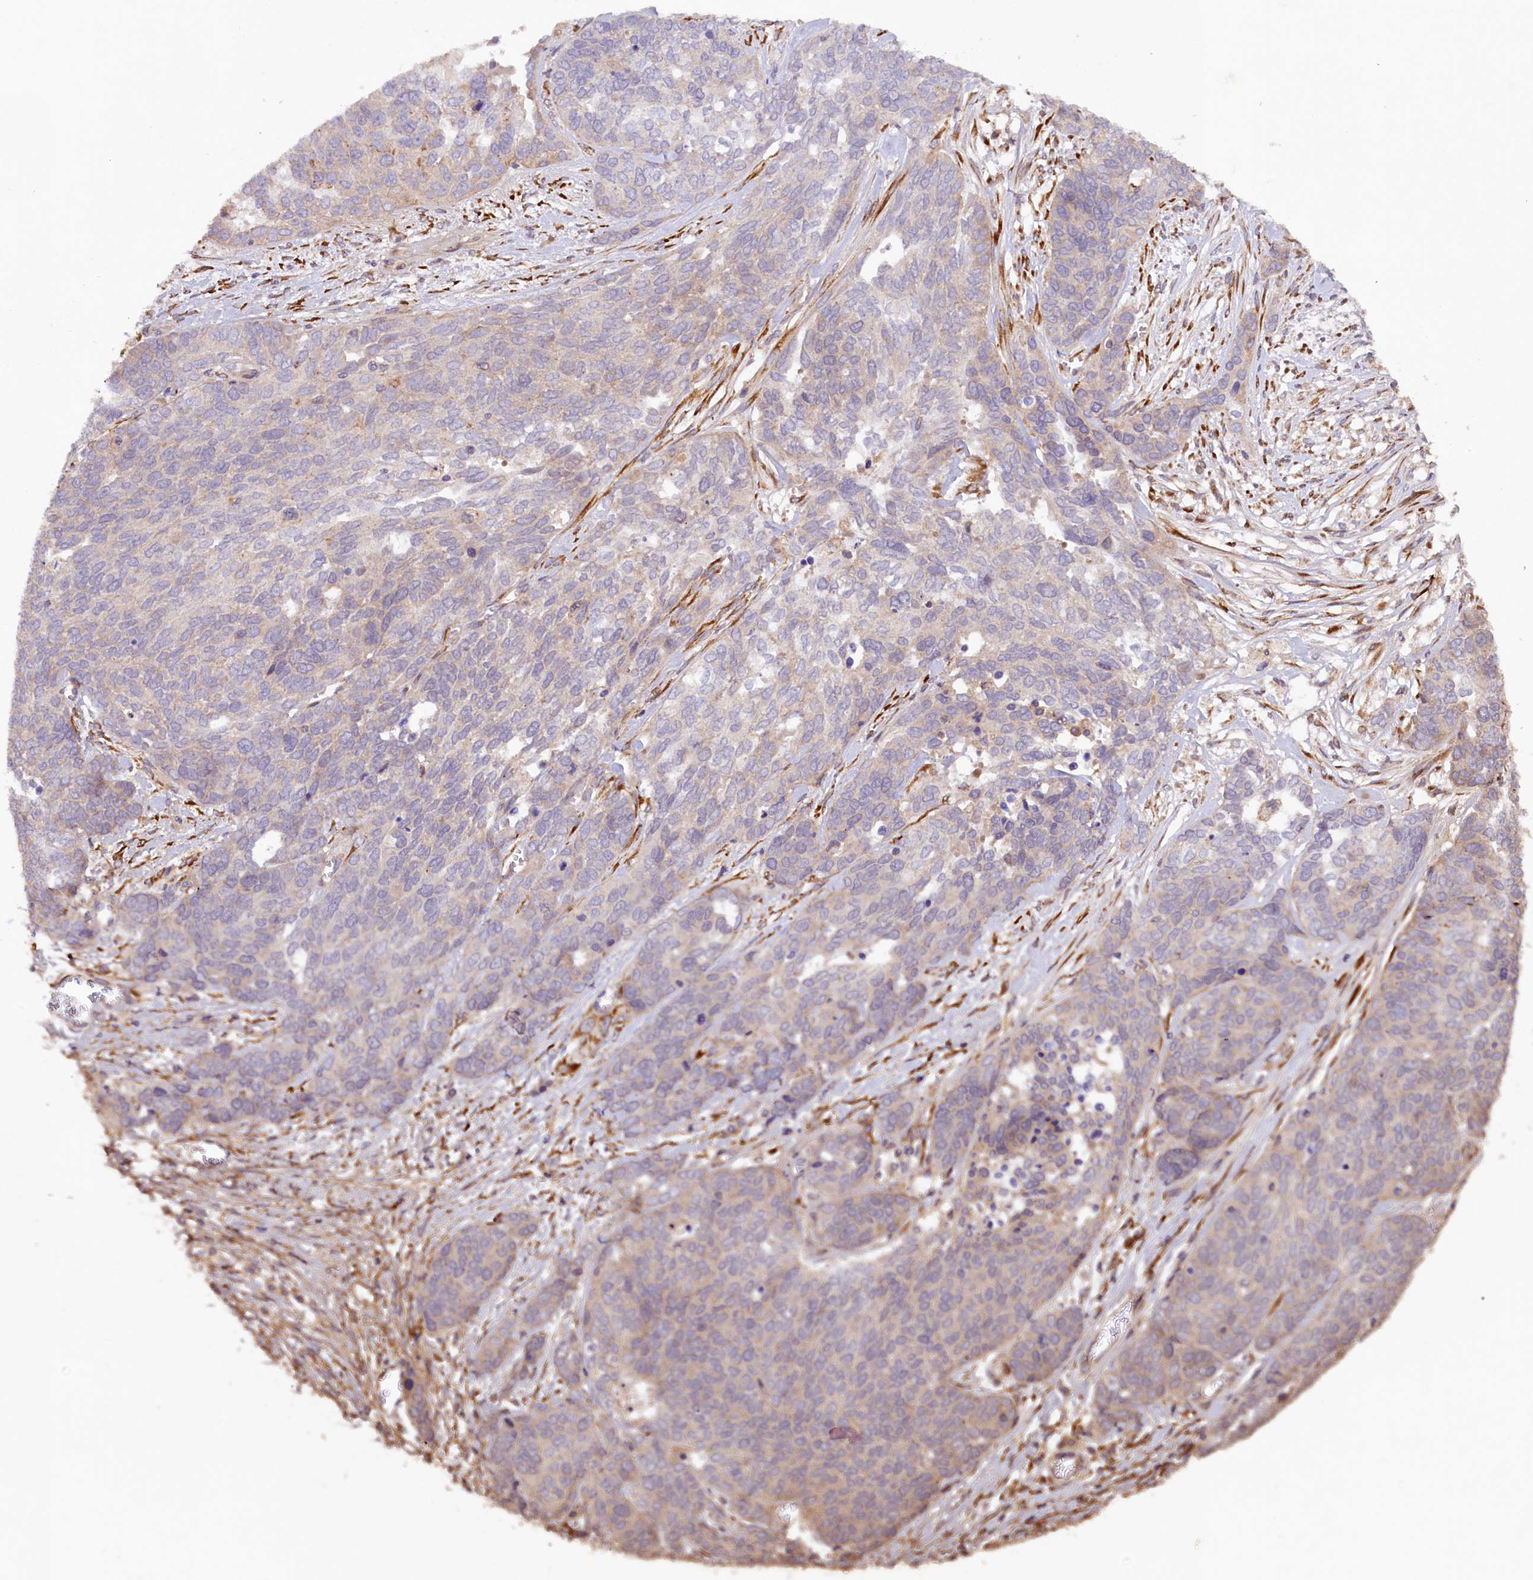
{"staining": {"intensity": "weak", "quantity": "<25%", "location": "cytoplasmic/membranous"}, "tissue": "ovarian cancer", "cell_type": "Tumor cells", "image_type": "cancer", "snomed": [{"axis": "morphology", "description": "Cystadenocarcinoma, serous, NOS"}, {"axis": "topography", "description": "Ovary"}], "caption": "This is a photomicrograph of immunohistochemistry (IHC) staining of serous cystadenocarcinoma (ovarian), which shows no expression in tumor cells. Brightfield microscopy of IHC stained with DAB (3,3'-diaminobenzidine) (brown) and hematoxylin (blue), captured at high magnification.", "gene": "SSC5D", "patient": {"sex": "female", "age": 44}}